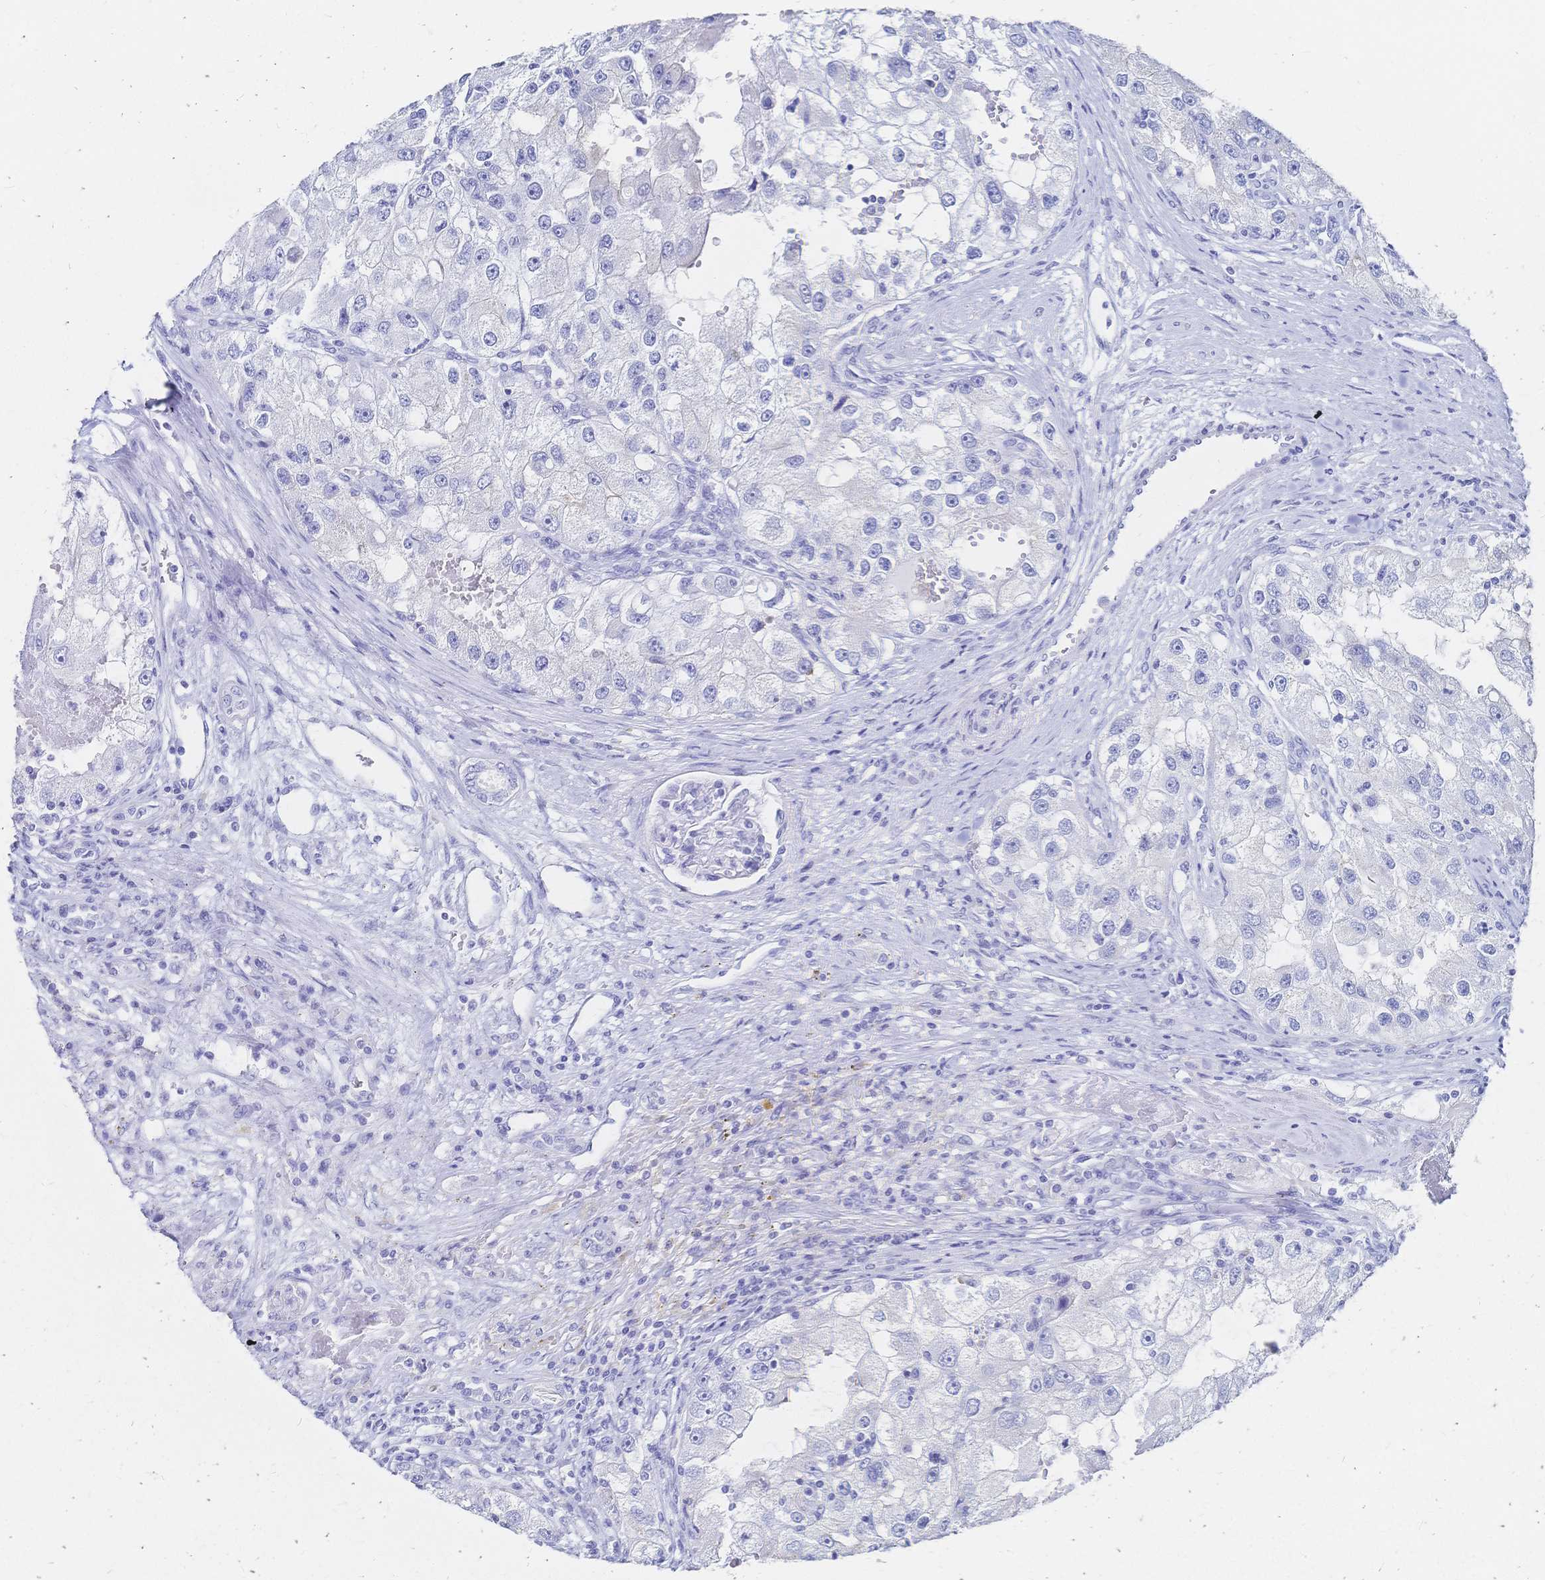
{"staining": {"intensity": "negative", "quantity": "none", "location": "none"}, "tissue": "renal cancer", "cell_type": "Tumor cells", "image_type": "cancer", "snomed": [{"axis": "morphology", "description": "Adenocarcinoma, NOS"}, {"axis": "topography", "description": "Kidney"}], "caption": "Immunohistochemistry (IHC) image of neoplastic tissue: adenocarcinoma (renal) stained with DAB shows no significant protein positivity in tumor cells.", "gene": "SLC5A1", "patient": {"sex": "male", "age": 63}}